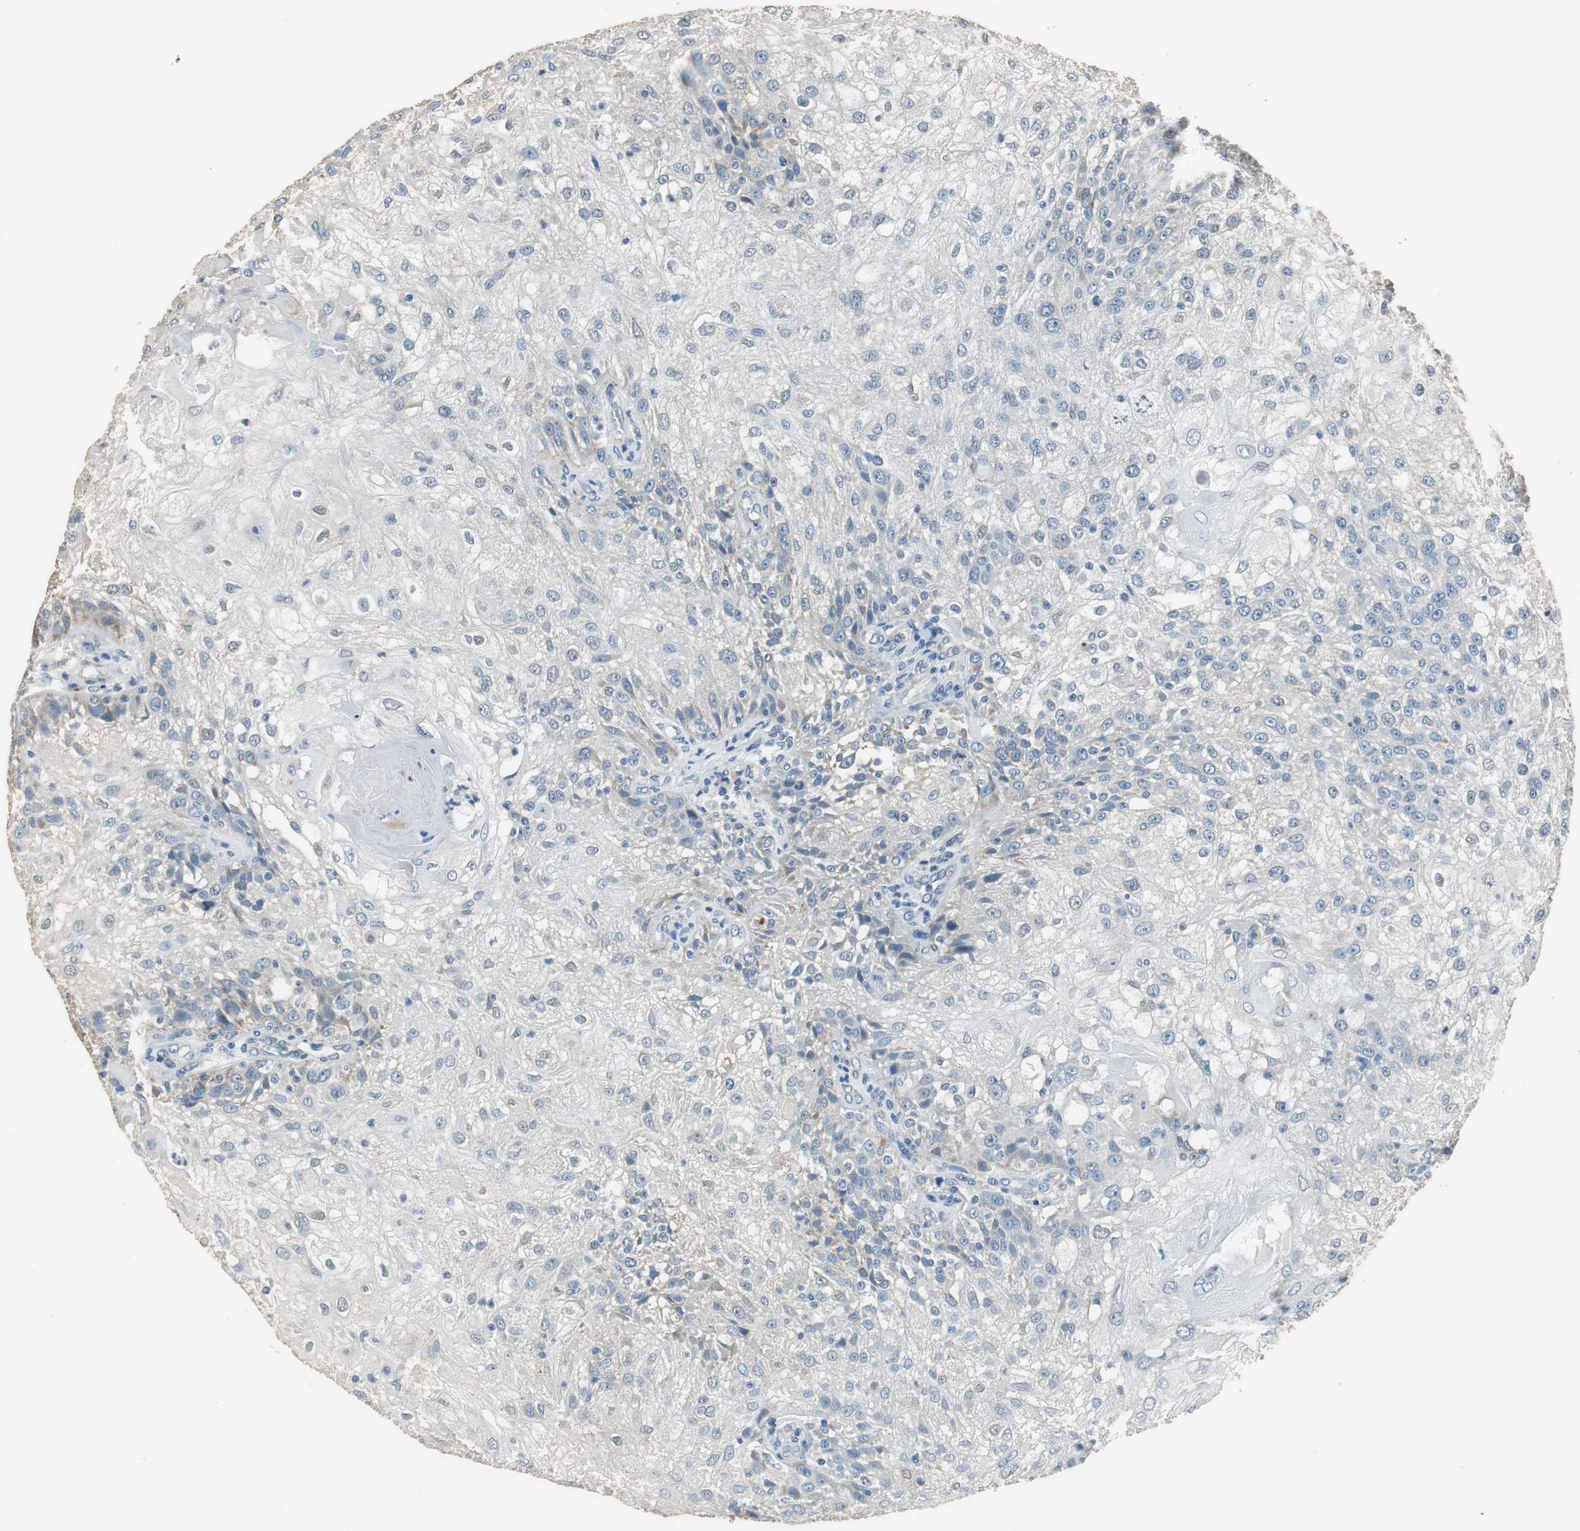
{"staining": {"intensity": "weak", "quantity": "<25%", "location": "cytoplasmic/membranous"}, "tissue": "skin cancer", "cell_type": "Tumor cells", "image_type": "cancer", "snomed": [{"axis": "morphology", "description": "Normal tissue, NOS"}, {"axis": "morphology", "description": "Squamous cell carcinoma, NOS"}, {"axis": "topography", "description": "Skin"}], "caption": "Tumor cells are negative for brown protein staining in skin cancer (squamous cell carcinoma).", "gene": "ALDH4A1", "patient": {"sex": "female", "age": 83}}